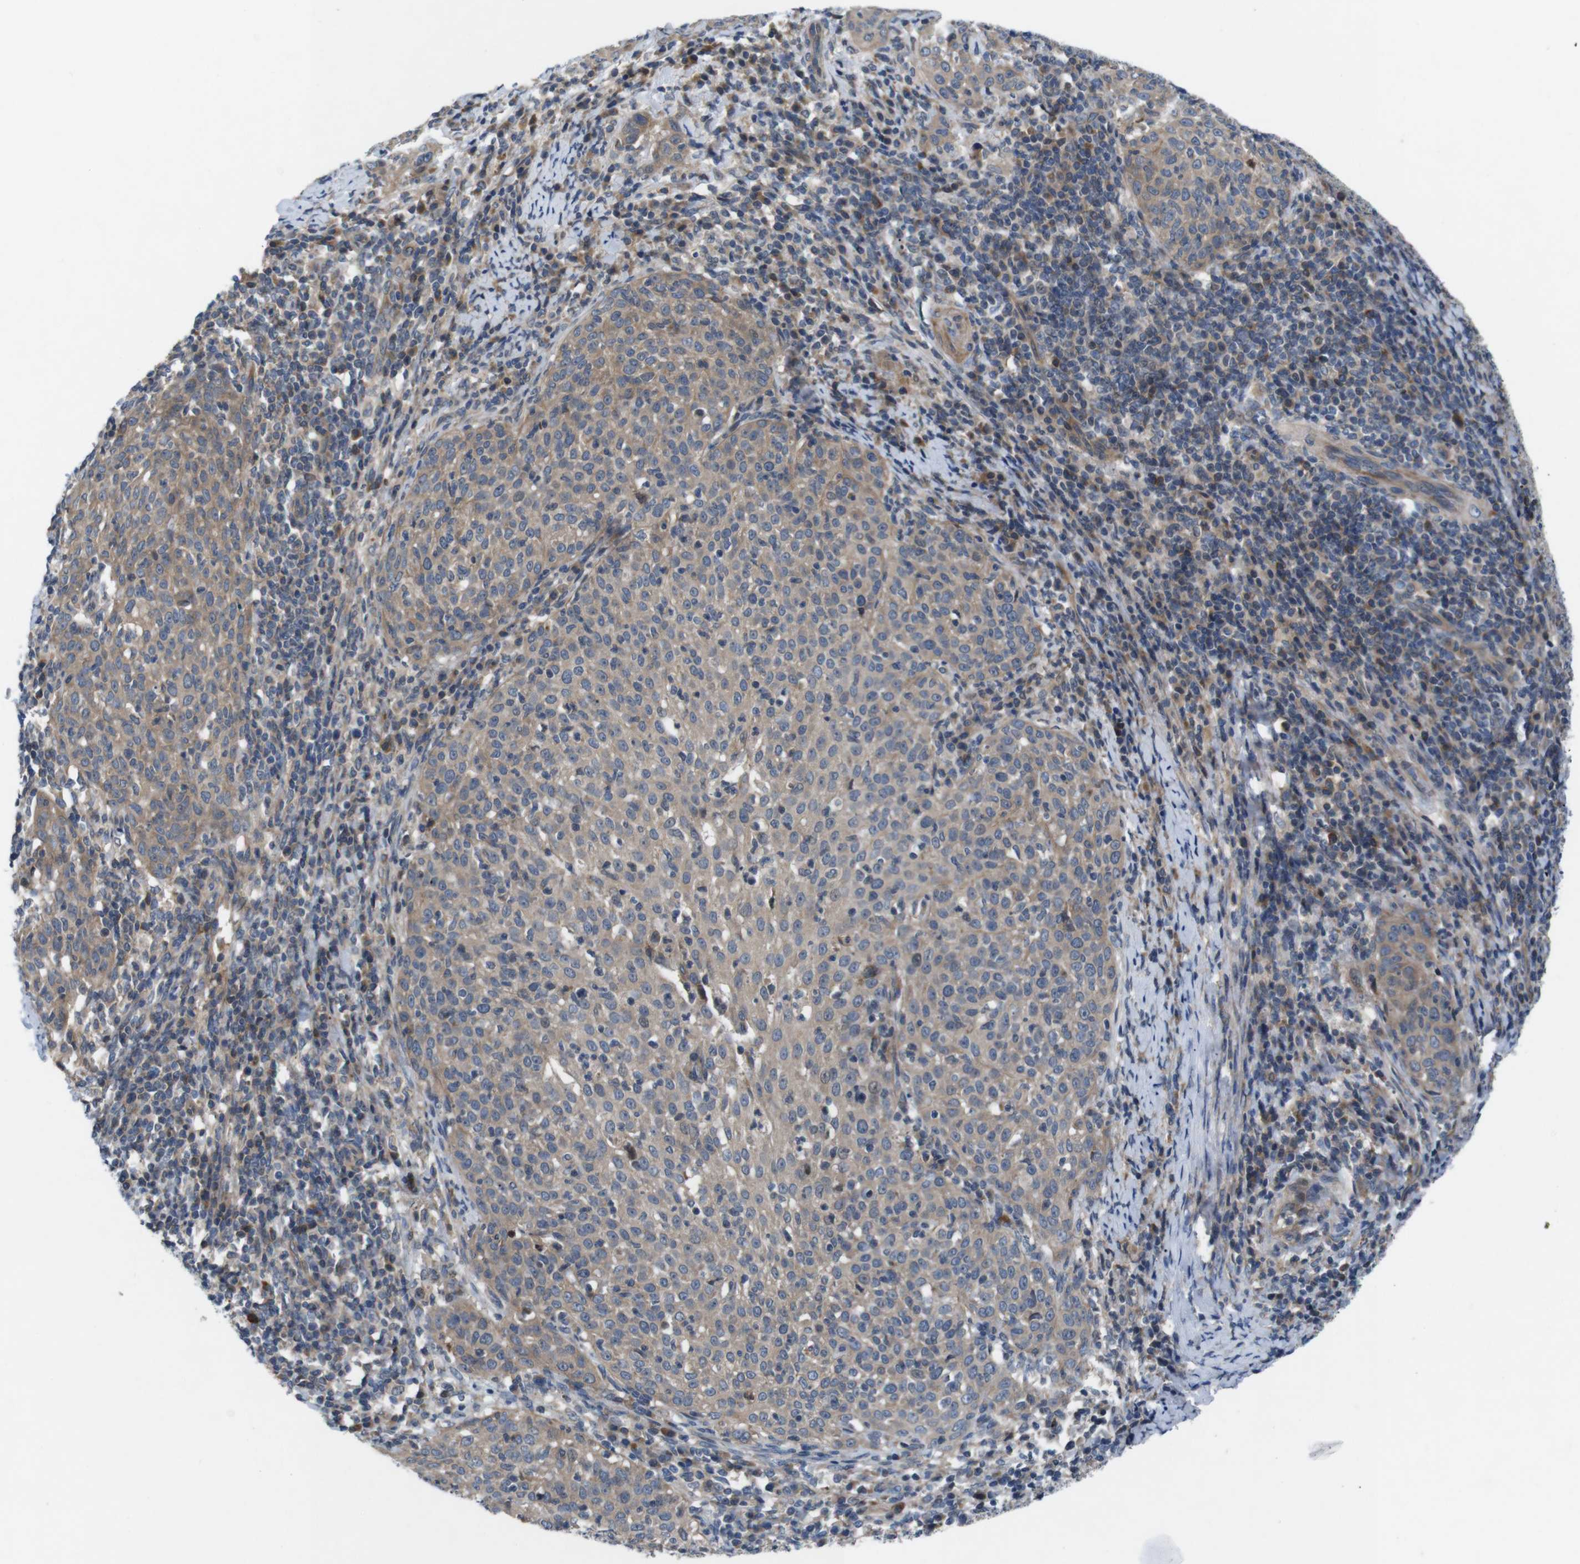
{"staining": {"intensity": "moderate", "quantity": ">75%", "location": "cytoplasmic/membranous"}, "tissue": "cervical cancer", "cell_type": "Tumor cells", "image_type": "cancer", "snomed": [{"axis": "morphology", "description": "Squamous cell carcinoma, NOS"}, {"axis": "topography", "description": "Cervix"}], "caption": "Protein staining of cervical squamous cell carcinoma tissue displays moderate cytoplasmic/membranous staining in about >75% of tumor cells.", "gene": "JAK1", "patient": {"sex": "female", "age": 51}}